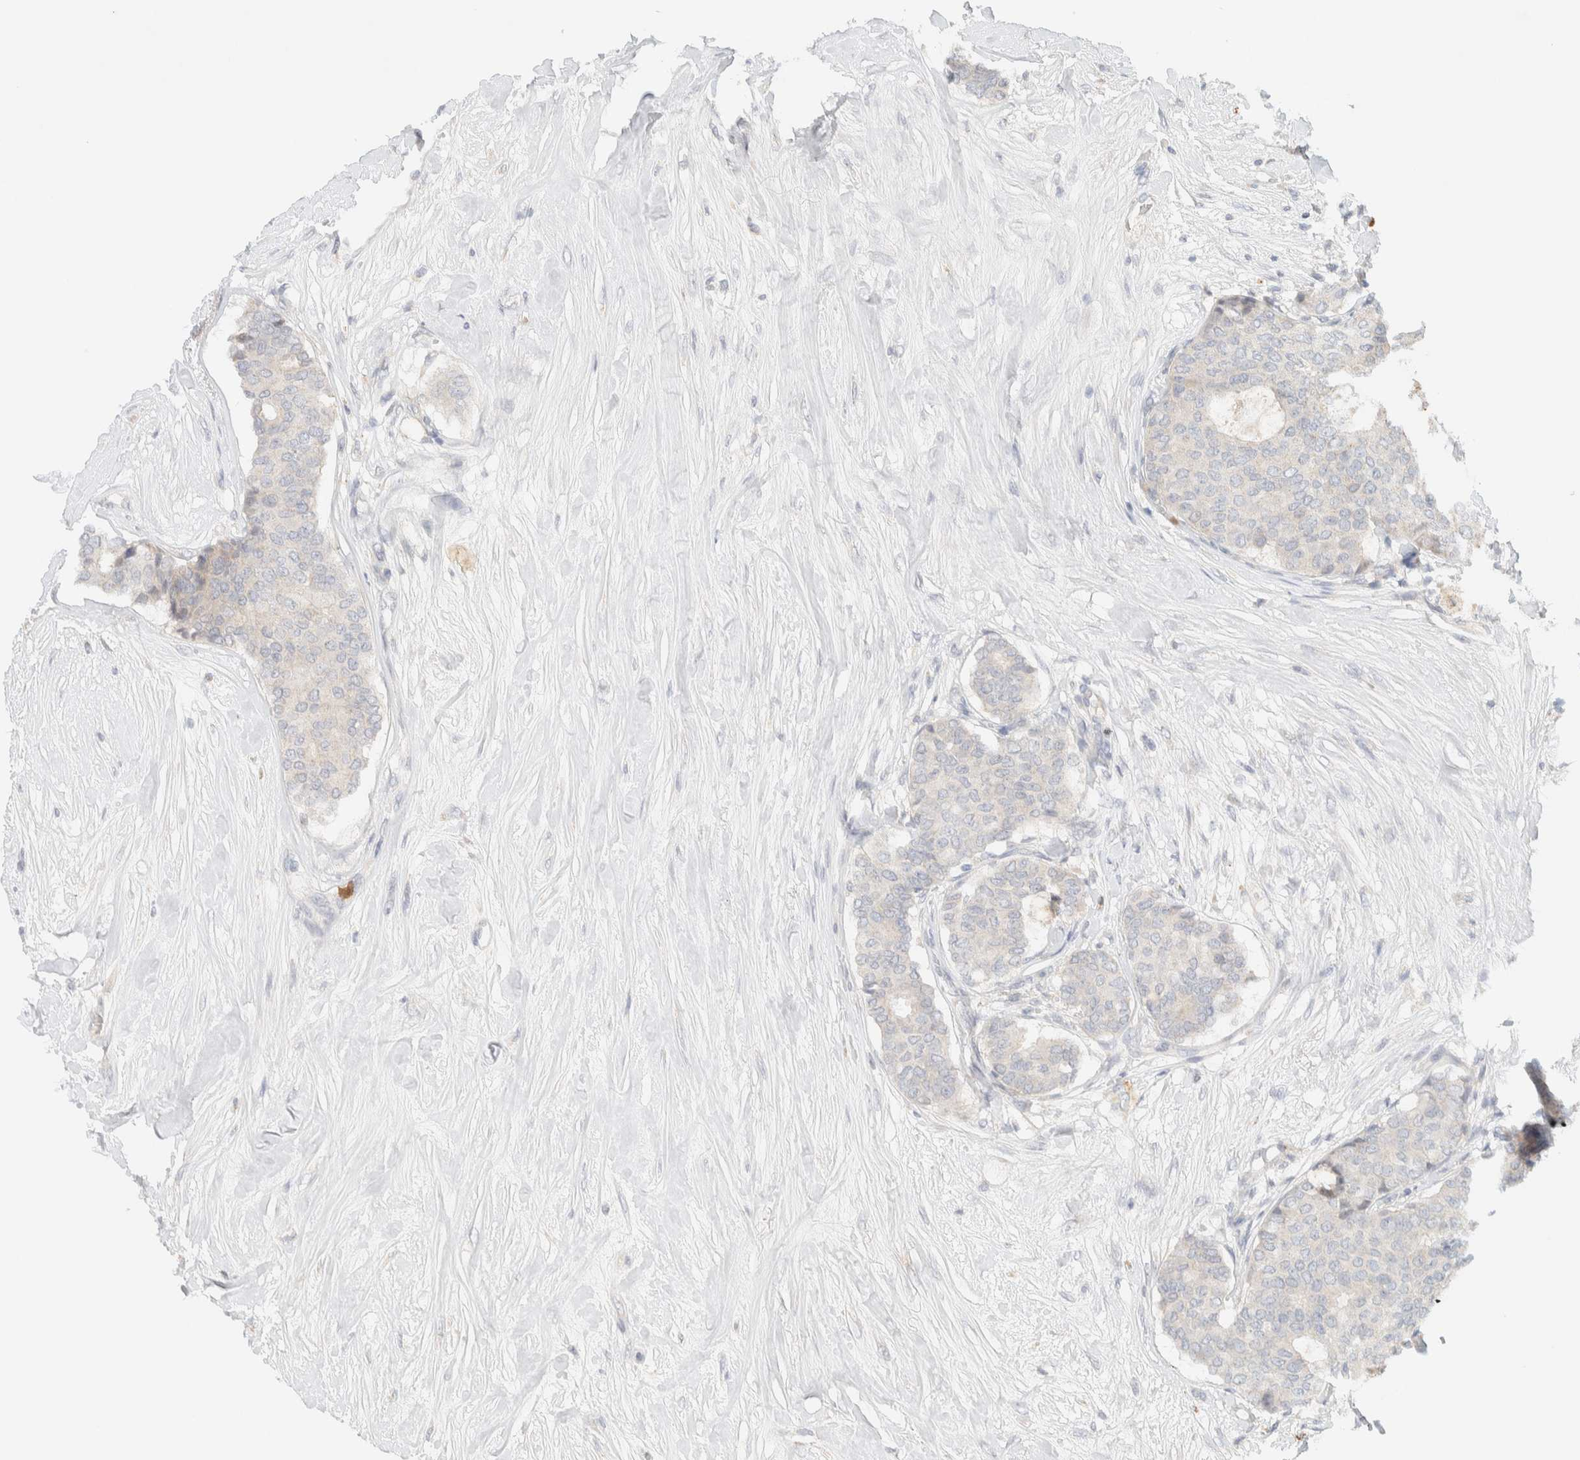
{"staining": {"intensity": "negative", "quantity": "none", "location": "none"}, "tissue": "breast cancer", "cell_type": "Tumor cells", "image_type": "cancer", "snomed": [{"axis": "morphology", "description": "Duct carcinoma"}, {"axis": "topography", "description": "Breast"}], "caption": "Breast intraductal carcinoma was stained to show a protein in brown. There is no significant expression in tumor cells.", "gene": "TTC3", "patient": {"sex": "female", "age": 75}}